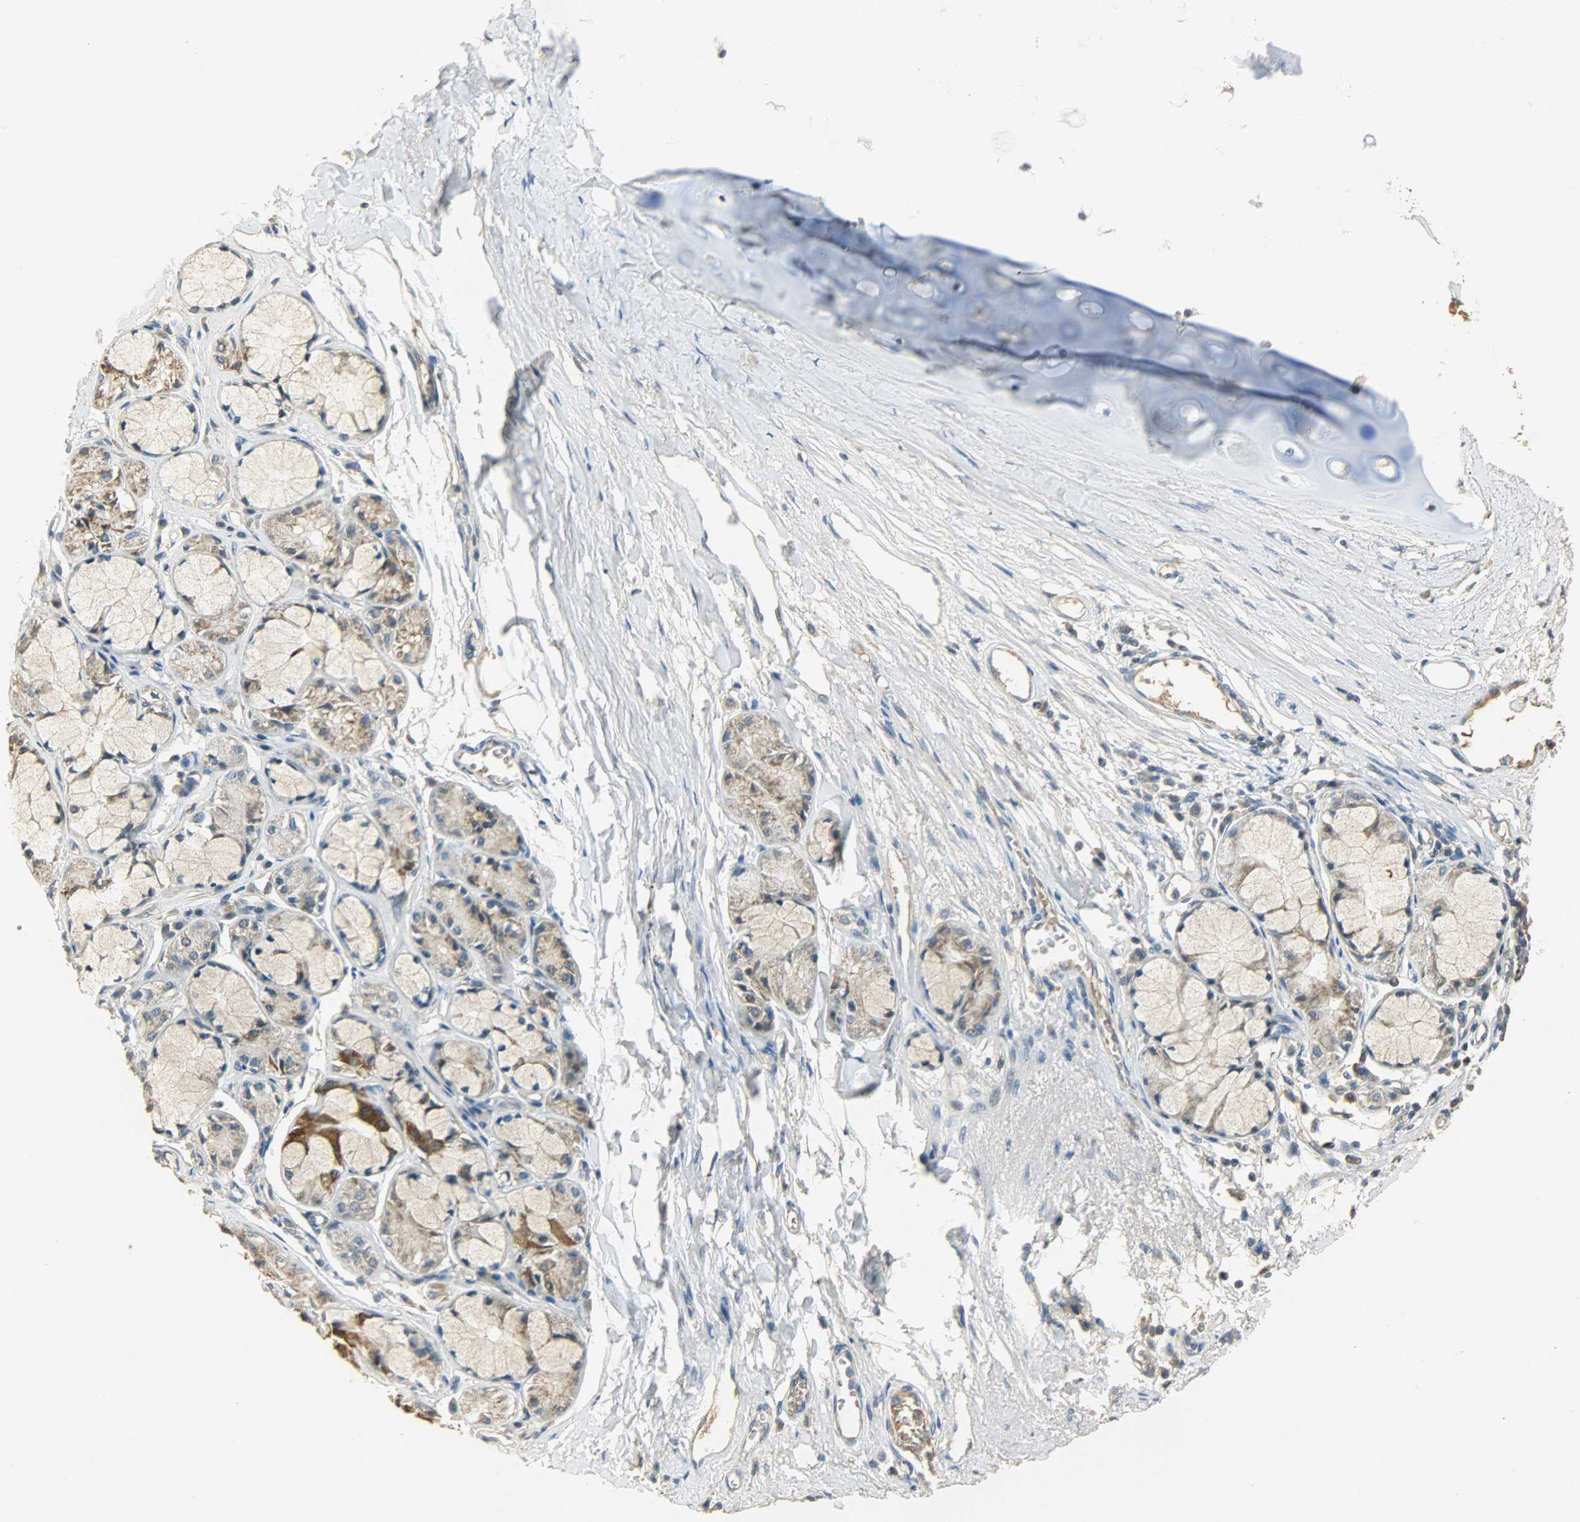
{"staining": {"intensity": "strong", "quantity": ">75%", "location": "cytoplasmic/membranous"}, "tissue": "bronchus", "cell_type": "Respiratory epithelial cells", "image_type": "normal", "snomed": [{"axis": "morphology", "description": "Normal tissue, NOS"}, {"axis": "topography", "description": "Bronchus"}, {"axis": "topography", "description": "Lung"}], "caption": "Immunohistochemical staining of normal bronchus shows strong cytoplasmic/membranous protein positivity in about >75% of respiratory epithelial cells. (IHC, brightfield microscopy, high magnification).", "gene": "HDHD5", "patient": {"sex": "female", "age": 56}}